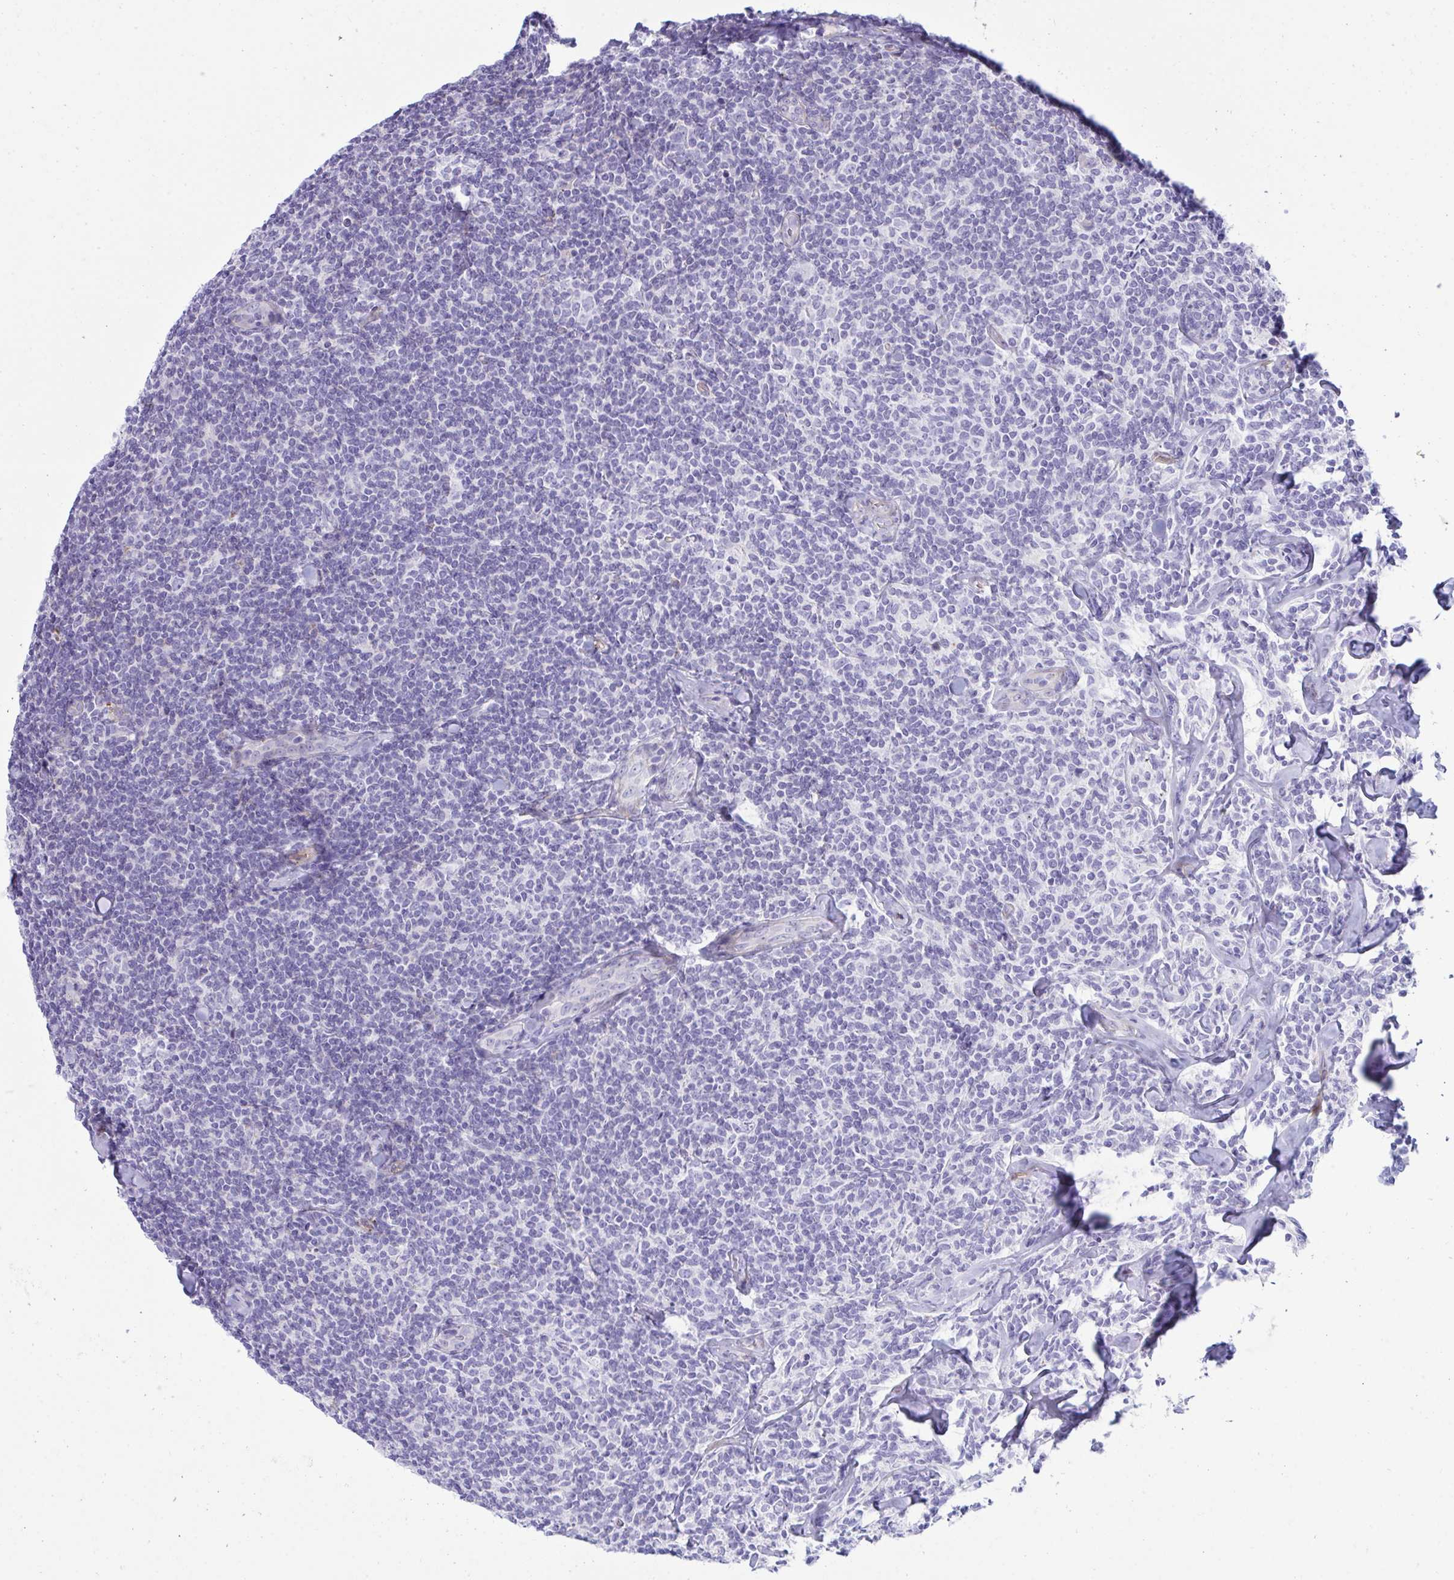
{"staining": {"intensity": "negative", "quantity": "none", "location": "none"}, "tissue": "lymphoma", "cell_type": "Tumor cells", "image_type": "cancer", "snomed": [{"axis": "morphology", "description": "Malignant lymphoma, non-Hodgkin's type, Low grade"}, {"axis": "topography", "description": "Lymph node"}], "caption": "Image shows no significant protein staining in tumor cells of low-grade malignant lymphoma, non-Hodgkin's type. (DAB immunohistochemistry (IHC), high magnification).", "gene": "UBL3", "patient": {"sex": "female", "age": 56}}